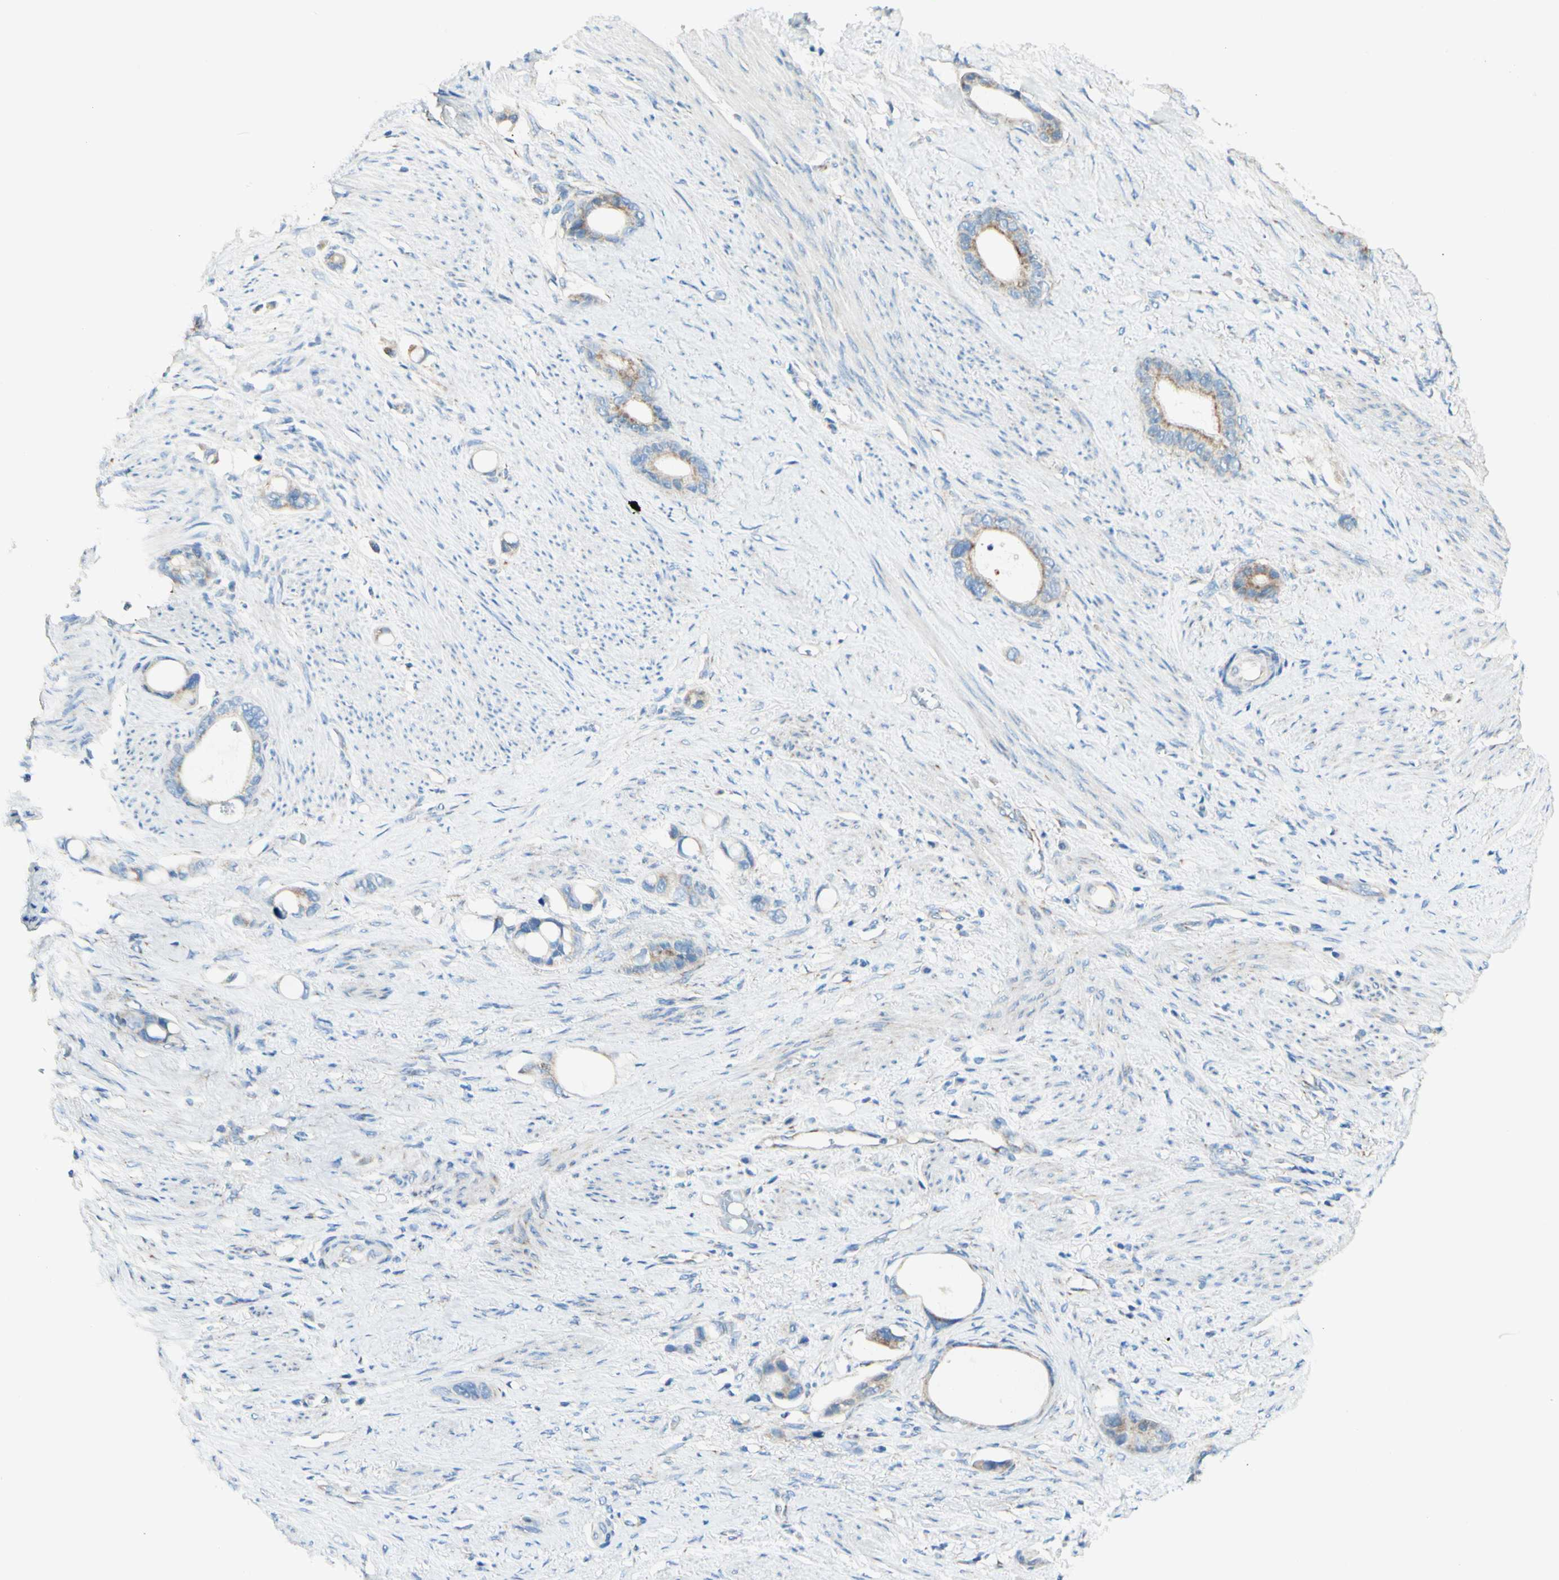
{"staining": {"intensity": "weak", "quantity": ">75%", "location": "cytoplasmic/membranous"}, "tissue": "stomach cancer", "cell_type": "Tumor cells", "image_type": "cancer", "snomed": [{"axis": "morphology", "description": "Adenocarcinoma, NOS"}, {"axis": "topography", "description": "Stomach"}], "caption": "IHC of human stomach cancer (adenocarcinoma) reveals low levels of weak cytoplasmic/membranous expression in about >75% of tumor cells.", "gene": "ARMC10", "patient": {"sex": "female", "age": 75}}